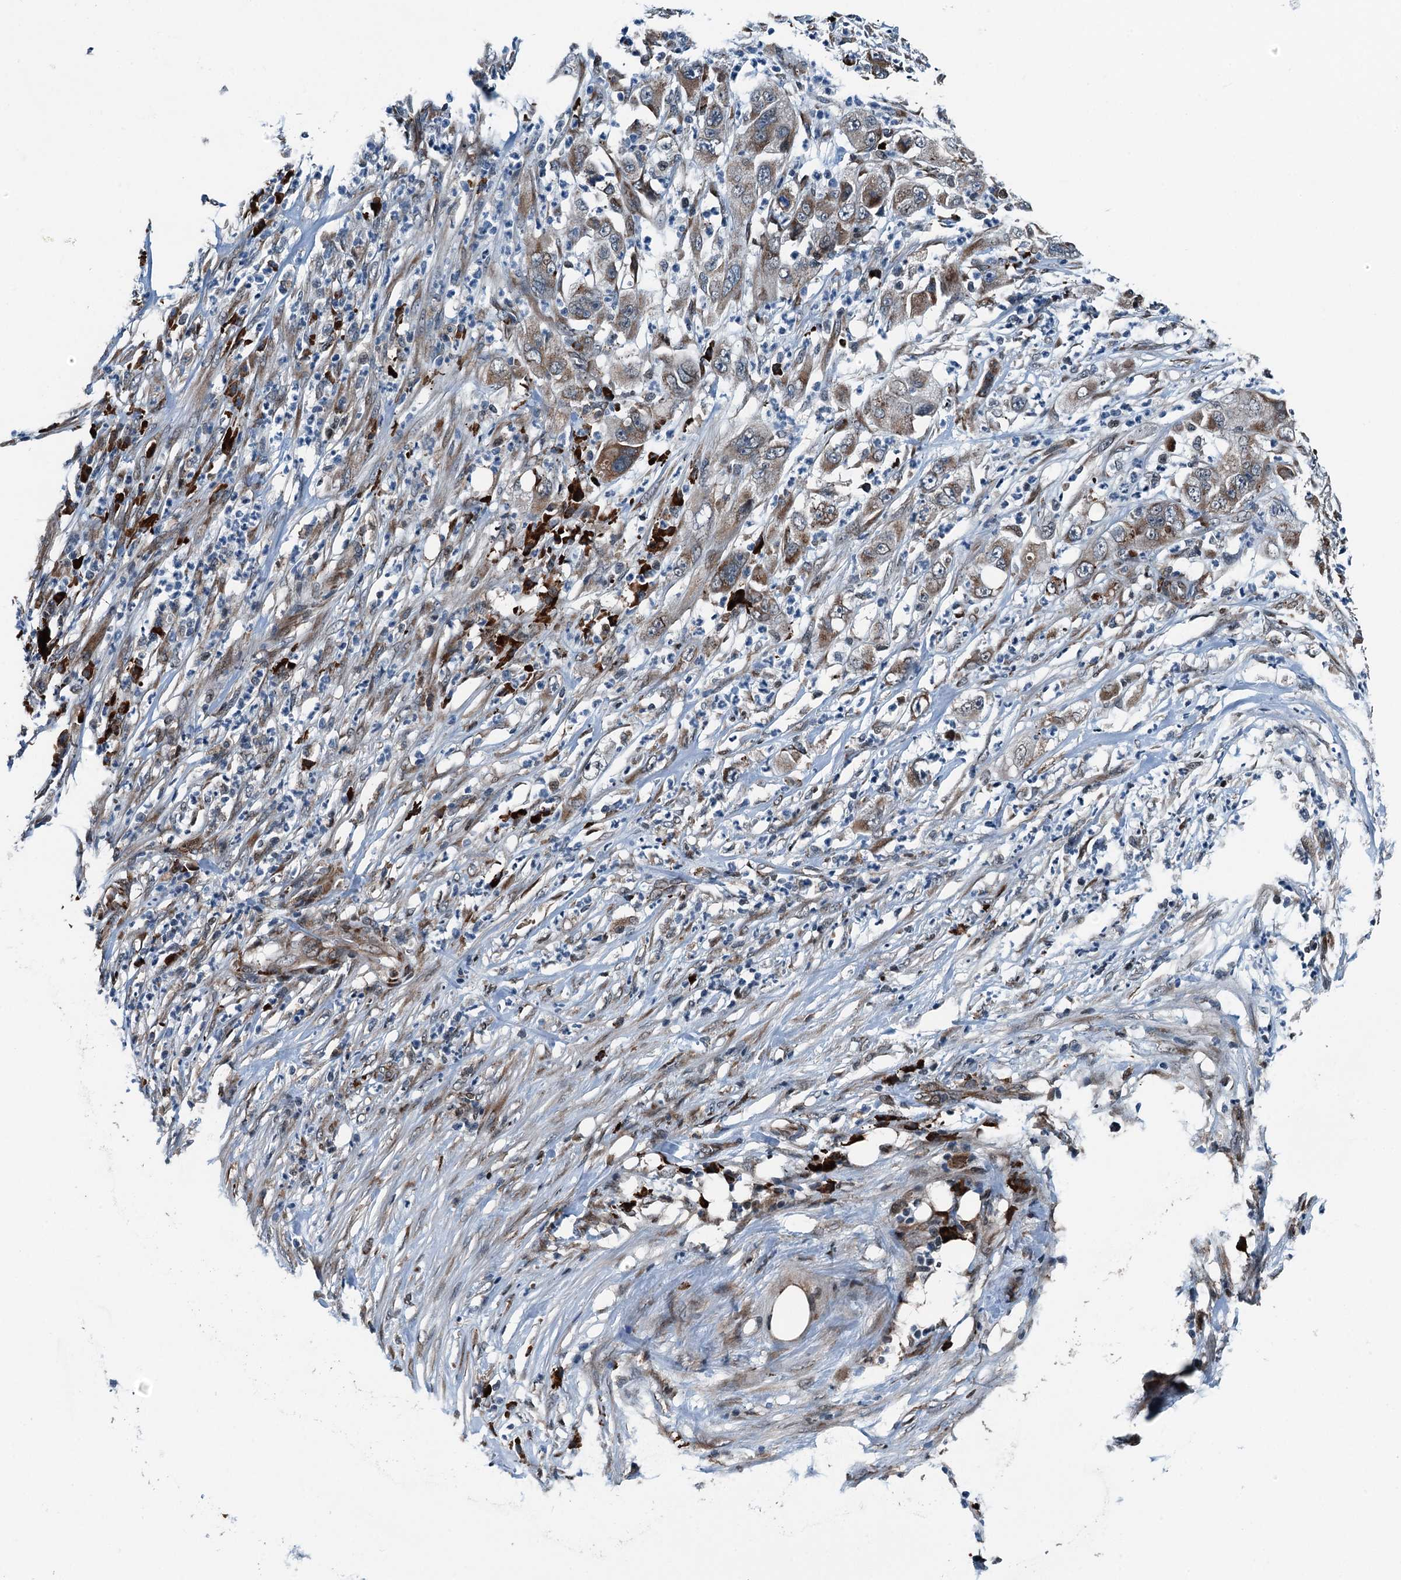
{"staining": {"intensity": "moderate", "quantity": "25%-75%", "location": "cytoplasmic/membranous"}, "tissue": "pancreatic cancer", "cell_type": "Tumor cells", "image_type": "cancer", "snomed": [{"axis": "morphology", "description": "Adenocarcinoma, NOS"}, {"axis": "topography", "description": "Pancreas"}], "caption": "Immunohistochemical staining of pancreatic cancer reveals medium levels of moderate cytoplasmic/membranous positivity in about 25%-75% of tumor cells.", "gene": "TAMALIN", "patient": {"sex": "female", "age": 78}}